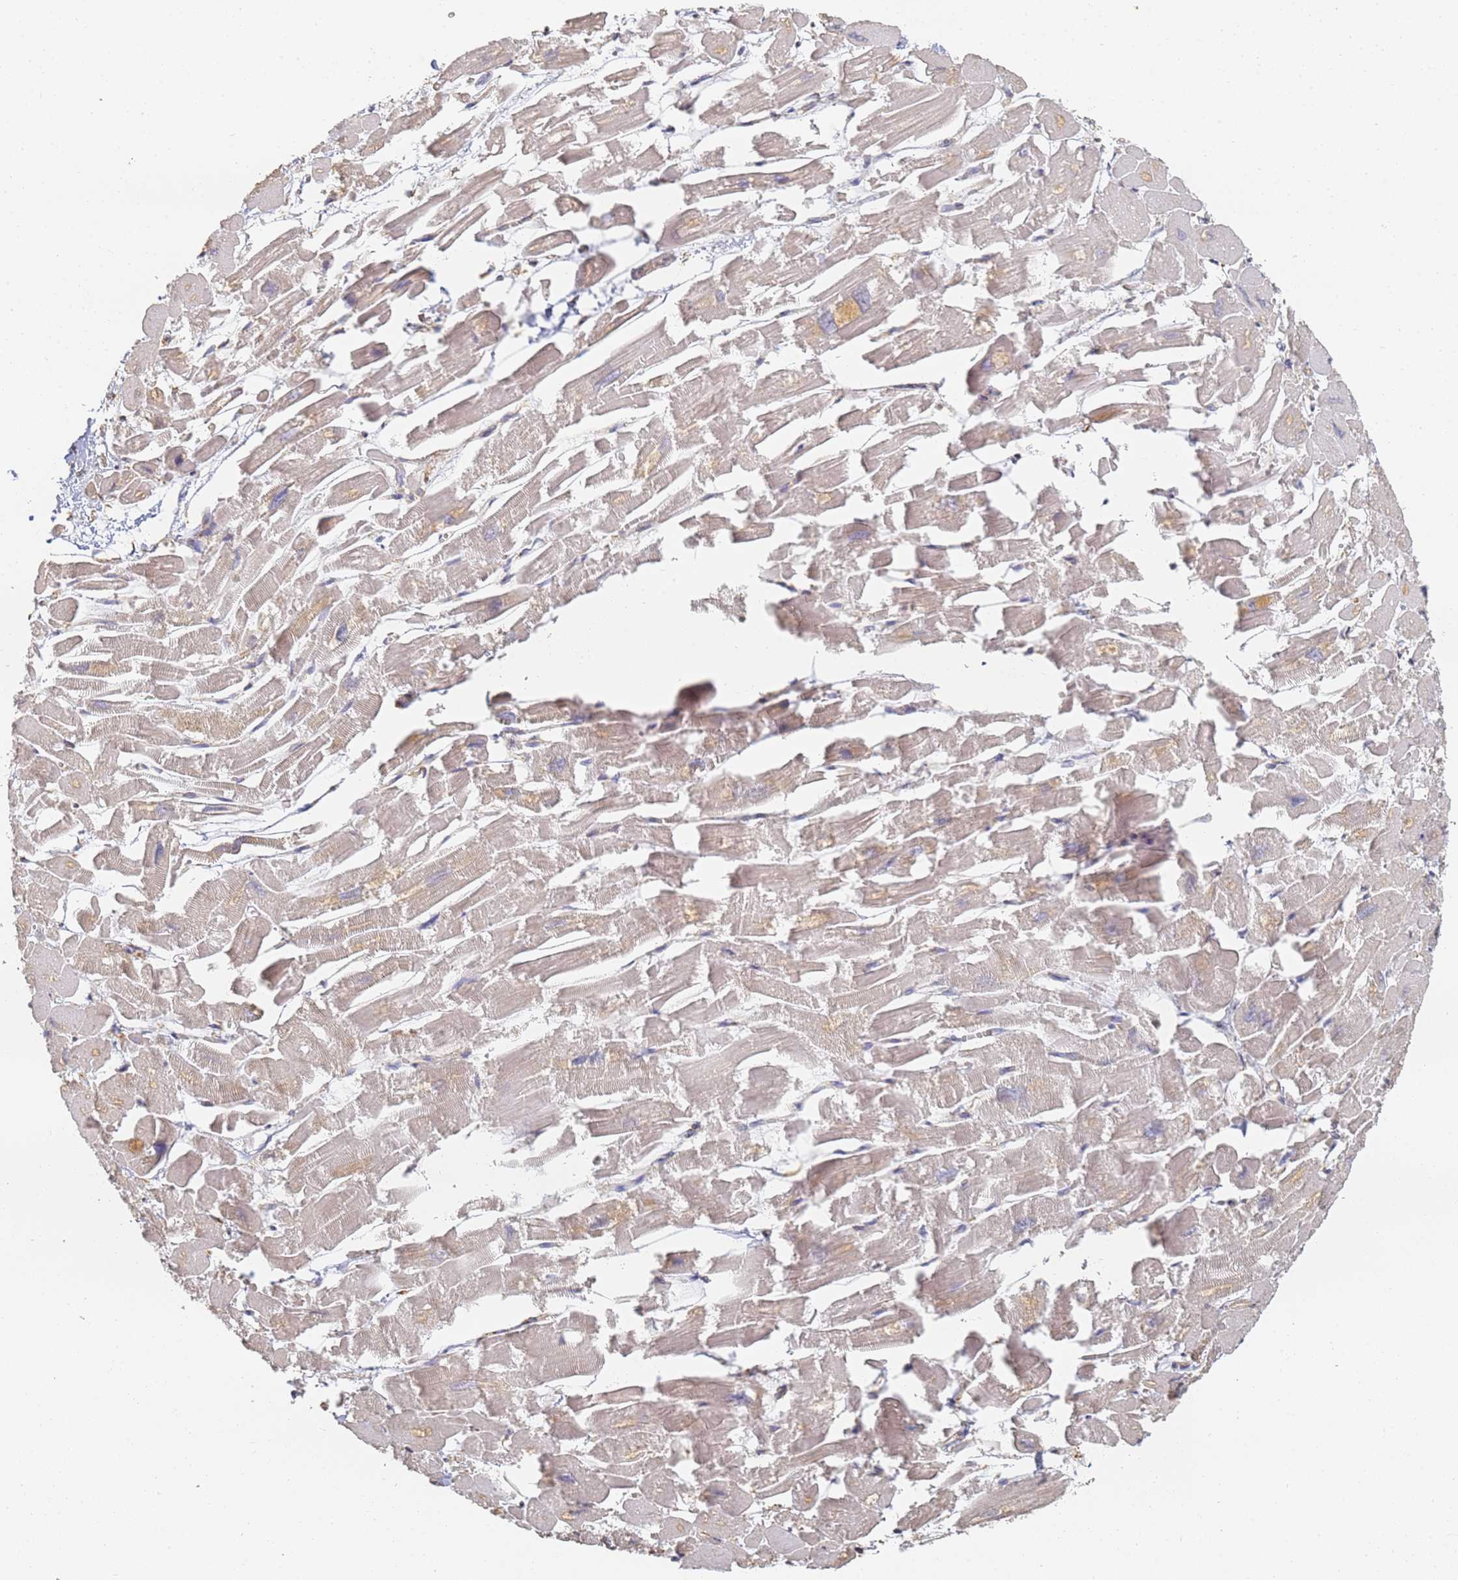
{"staining": {"intensity": "weak", "quantity": "<25%", "location": "cytoplasmic/membranous"}, "tissue": "heart muscle", "cell_type": "Cardiomyocytes", "image_type": "normal", "snomed": [{"axis": "morphology", "description": "Normal tissue, NOS"}, {"axis": "topography", "description": "Heart"}], "caption": "A micrograph of heart muscle stained for a protein demonstrates no brown staining in cardiomyocytes.", "gene": "BIN2", "patient": {"sex": "male", "age": 54}}